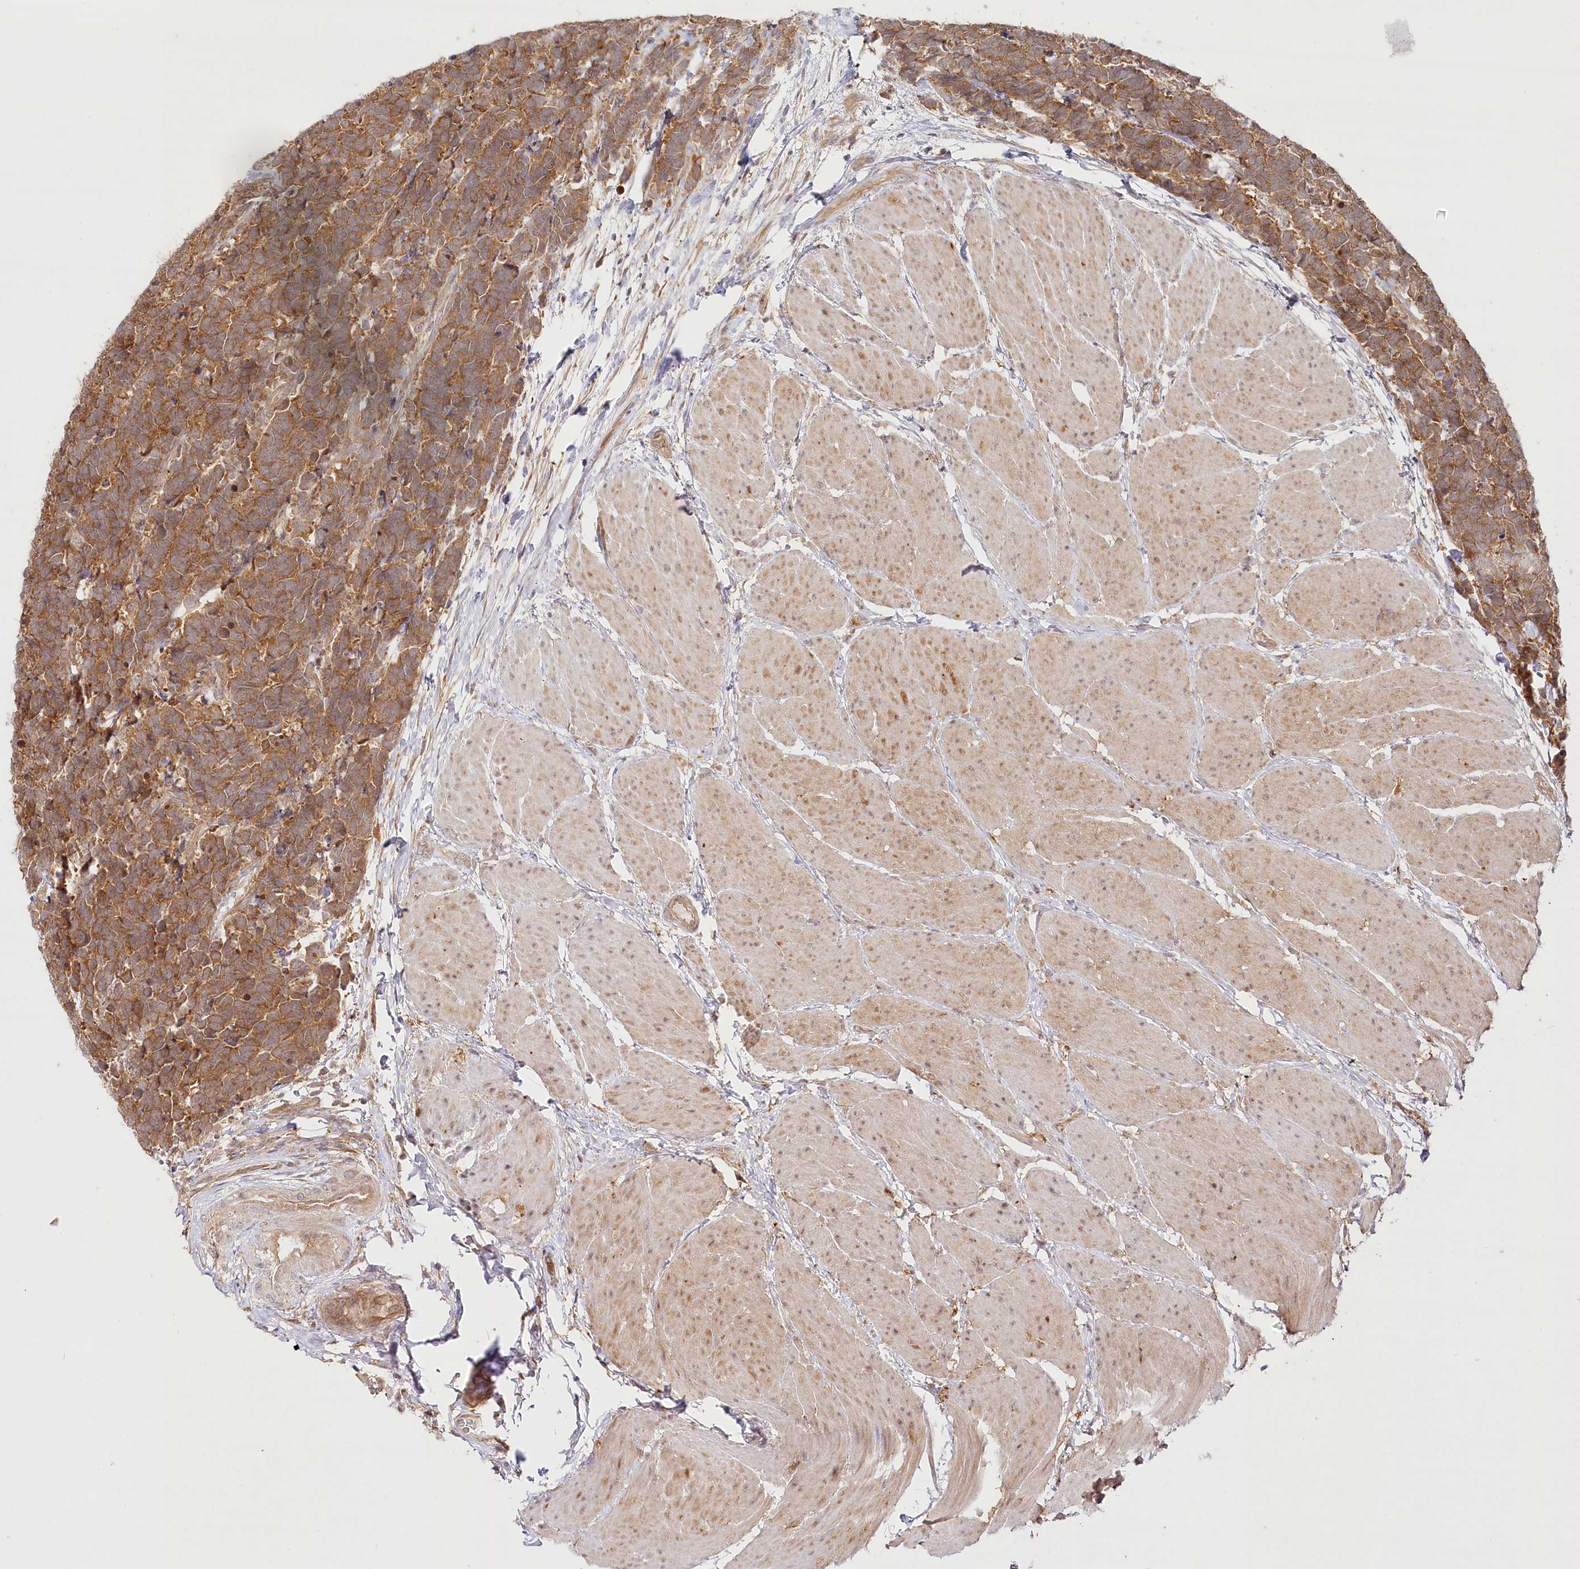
{"staining": {"intensity": "moderate", "quantity": ">75%", "location": "cytoplasmic/membranous"}, "tissue": "carcinoid", "cell_type": "Tumor cells", "image_type": "cancer", "snomed": [{"axis": "morphology", "description": "Carcinoma, NOS"}, {"axis": "morphology", "description": "Carcinoid, malignant, NOS"}, {"axis": "topography", "description": "Urinary bladder"}], "caption": "The image demonstrates immunohistochemical staining of carcinoid (malignant). There is moderate cytoplasmic/membranous staining is appreciated in about >75% of tumor cells.", "gene": "INPP4B", "patient": {"sex": "male", "age": 57}}